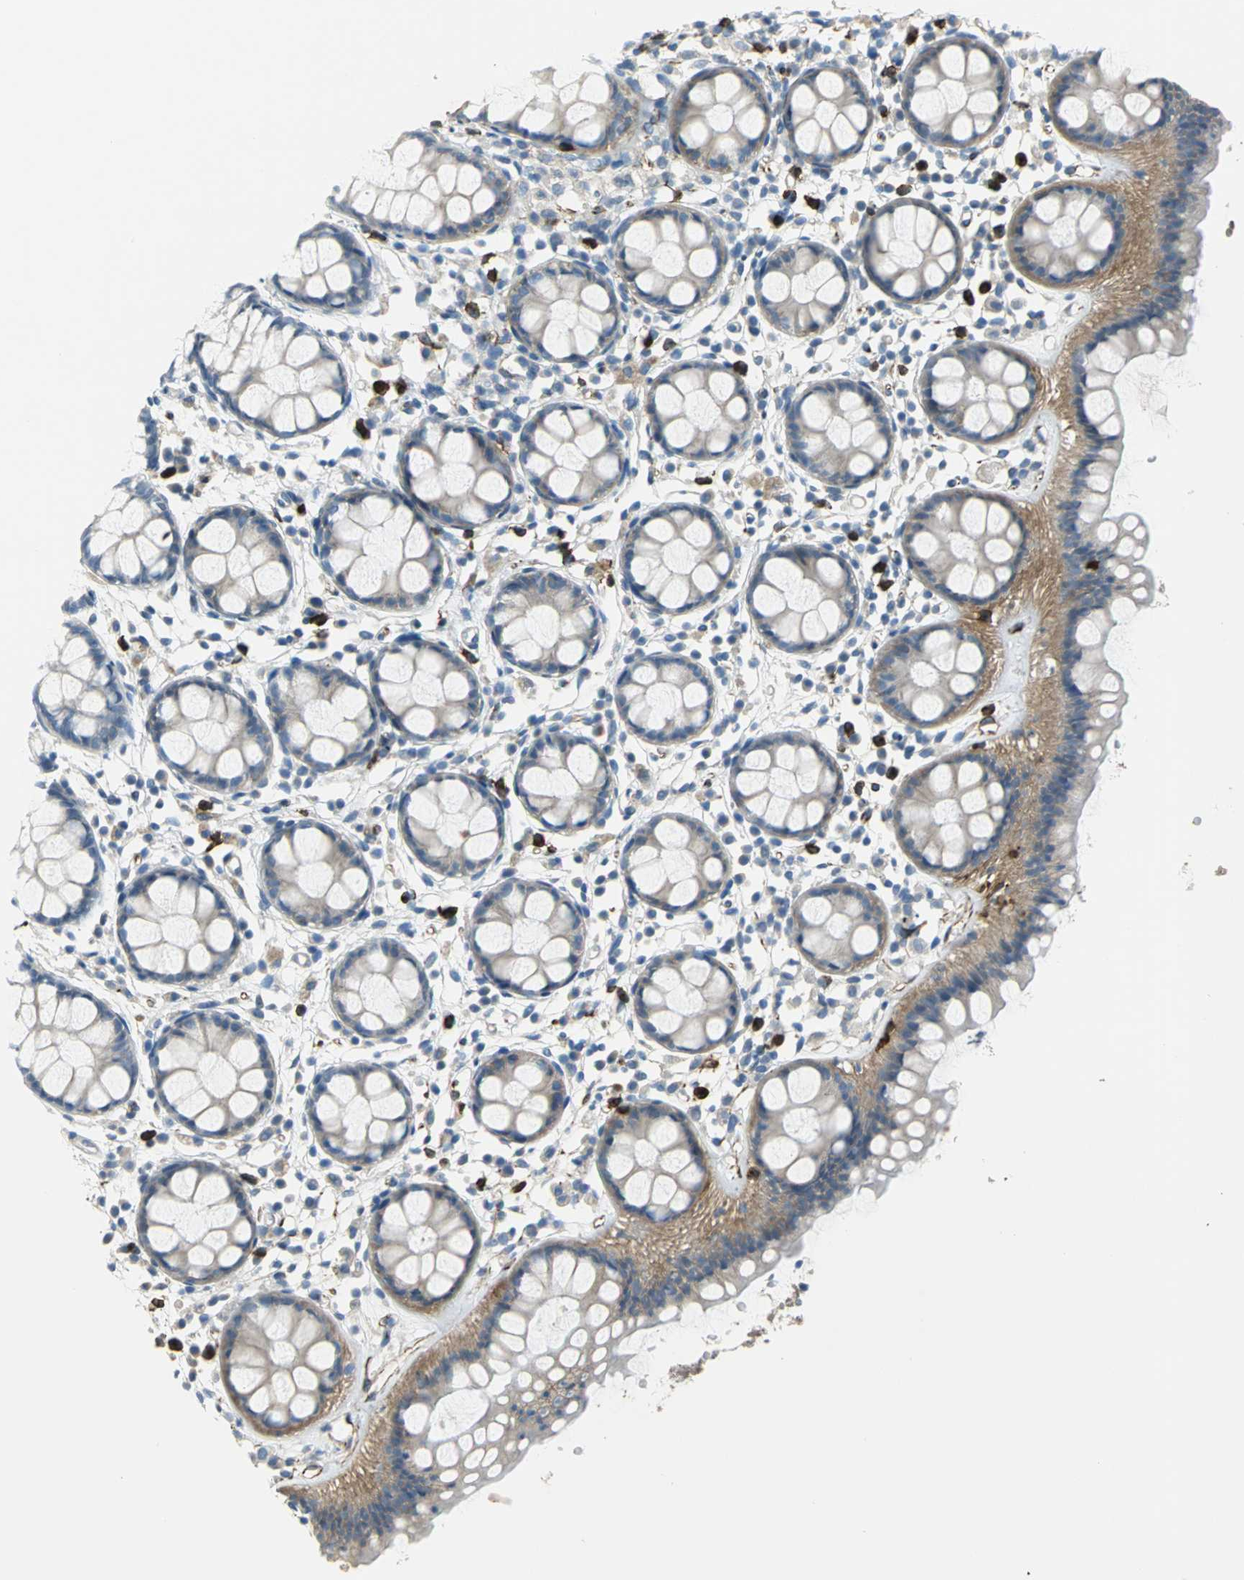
{"staining": {"intensity": "moderate", "quantity": "25%-75%", "location": "cytoplasmic/membranous"}, "tissue": "rectum", "cell_type": "Glandular cells", "image_type": "normal", "snomed": [{"axis": "morphology", "description": "Normal tissue, NOS"}, {"axis": "topography", "description": "Rectum"}], "caption": "Rectum stained for a protein (brown) shows moderate cytoplasmic/membranous positive staining in approximately 25%-75% of glandular cells.", "gene": "ALOX15", "patient": {"sex": "female", "age": 66}}